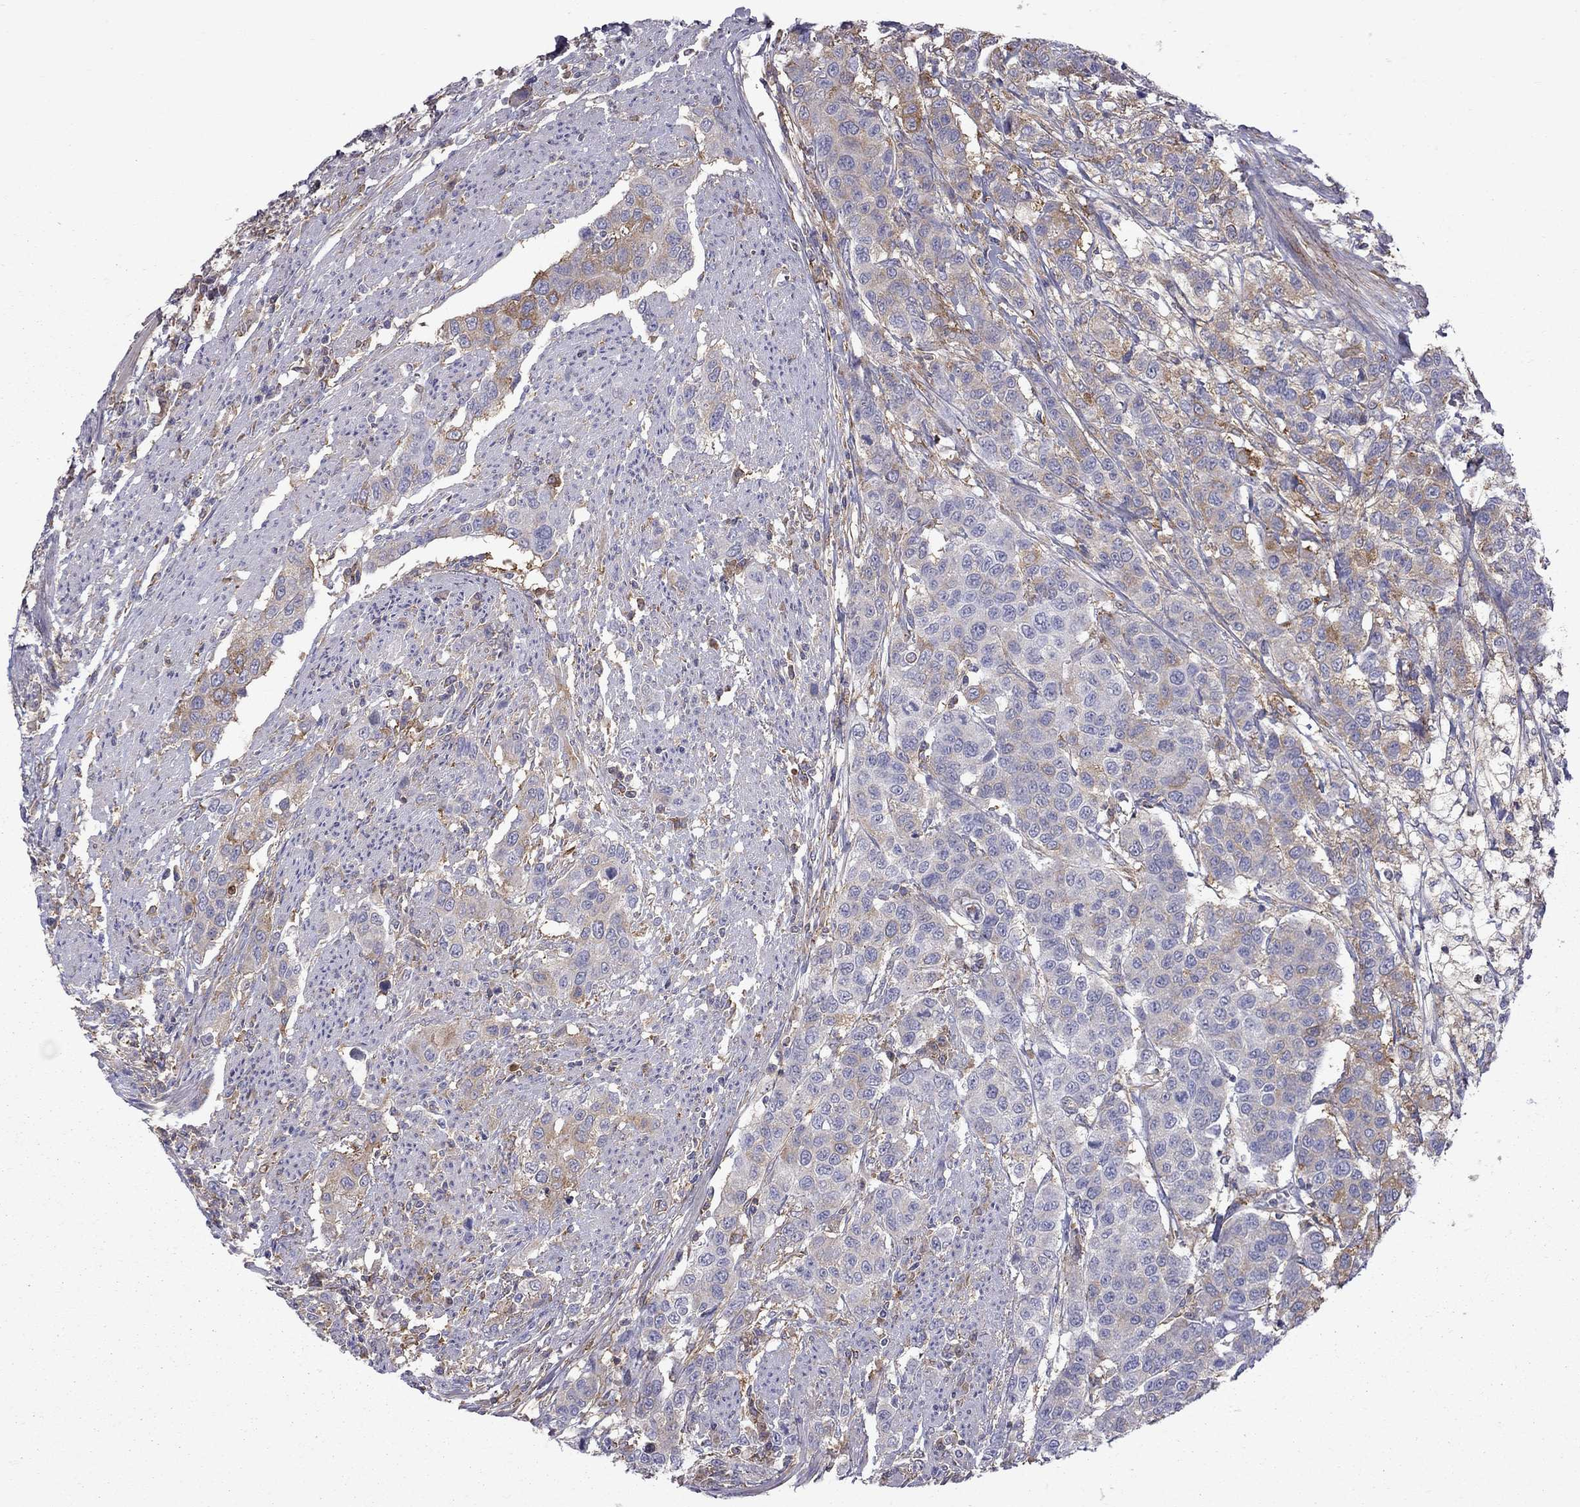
{"staining": {"intensity": "moderate", "quantity": "25%-75%", "location": "cytoplasmic/membranous"}, "tissue": "urothelial cancer", "cell_type": "Tumor cells", "image_type": "cancer", "snomed": [{"axis": "morphology", "description": "Urothelial carcinoma, High grade"}, {"axis": "topography", "description": "Urinary bladder"}], "caption": "Protein staining shows moderate cytoplasmic/membranous expression in about 25%-75% of tumor cells in urothelial carcinoma (high-grade).", "gene": "EIF4E3", "patient": {"sex": "female", "age": 58}}